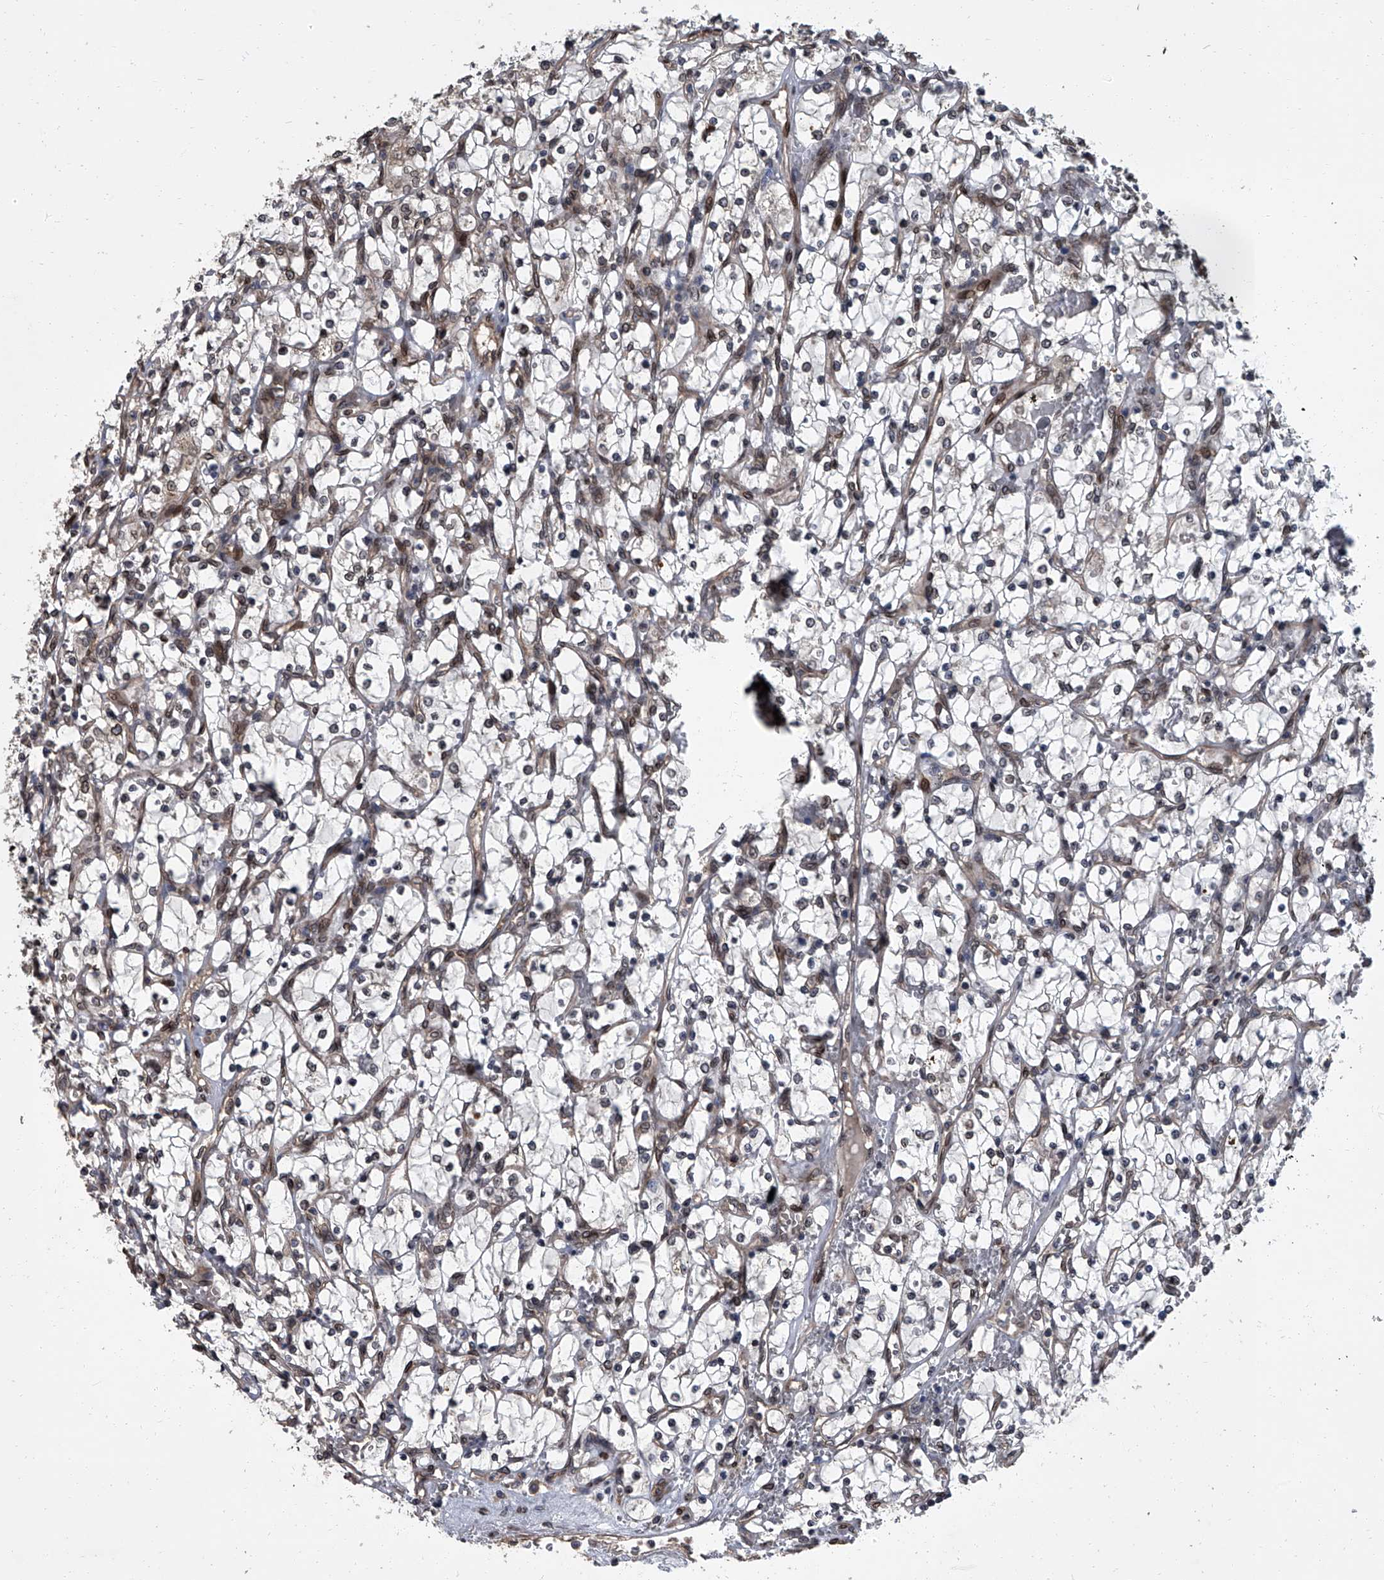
{"staining": {"intensity": "negative", "quantity": "none", "location": "none"}, "tissue": "renal cancer", "cell_type": "Tumor cells", "image_type": "cancer", "snomed": [{"axis": "morphology", "description": "Adenocarcinoma, NOS"}, {"axis": "topography", "description": "Kidney"}], "caption": "Renal adenocarcinoma stained for a protein using immunohistochemistry (IHC) displays no staining tumor cells.", "gene": "LRRC8C", "patient": {"sex": "female", "age": 69}}